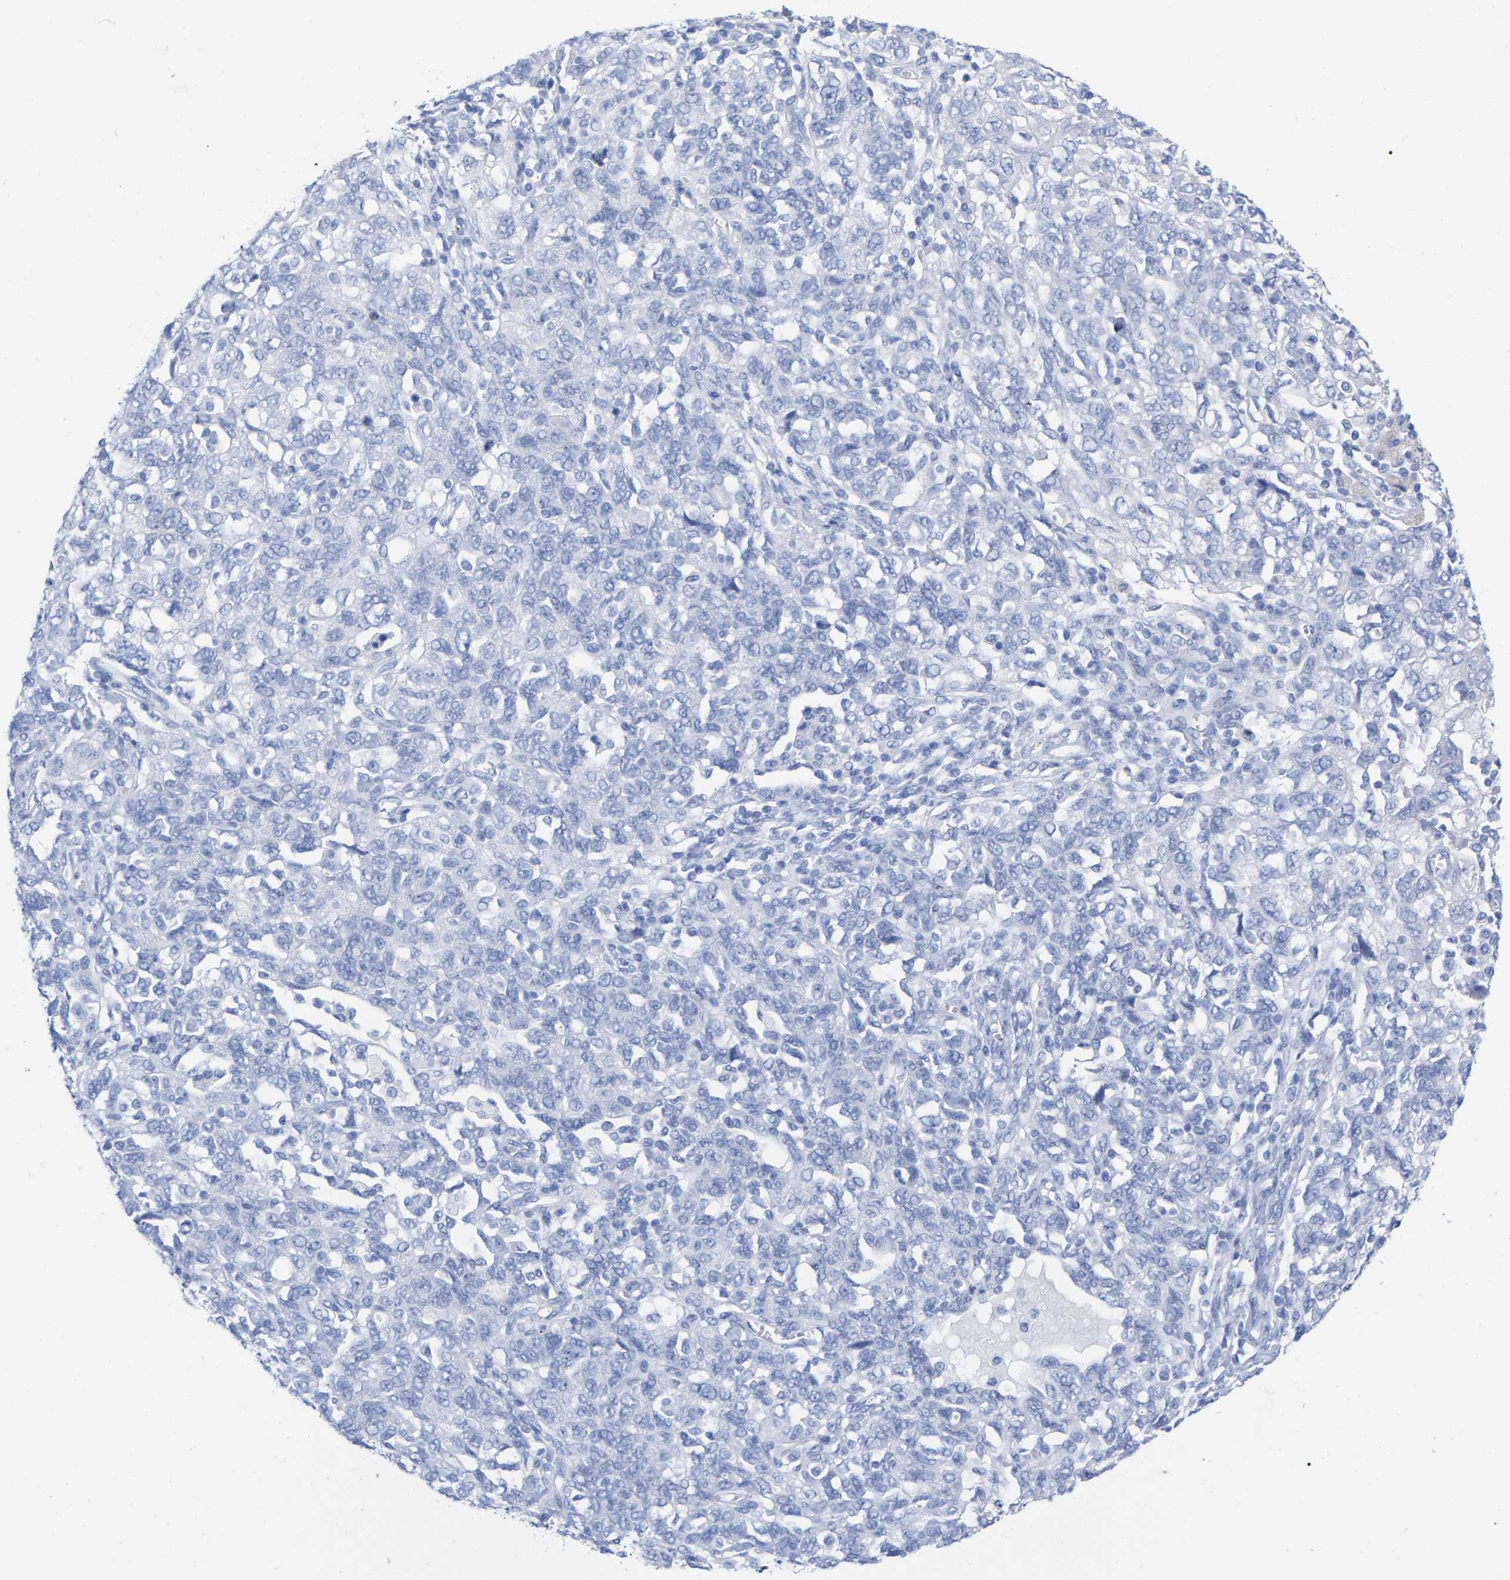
{"staining": {"intensity": "negative", "quantity": "none", "location": "none"}, "tissue": "ovarian cancer", "cell_type": "Tumor cells", "image_type": "cancer", "snomed": [{"axis": "morphology", "description": "Carcinoma, NOS"}, {"axis": "morphology", "description": "Cystadenocarcinoma, serous, NOS"}, {"axis": "topography", "description": "Ovary"}], "caption": "The immunohistochemistry photomicrograph has no significant expression in tumor cells of ovarian cancer tissue. (DAB (3,3'-diaminobenzidine) immunohistochemistry (IHC), high magnification).", "gene": "HAPLN1", "patient": {"sex": "female", "age": 69}}